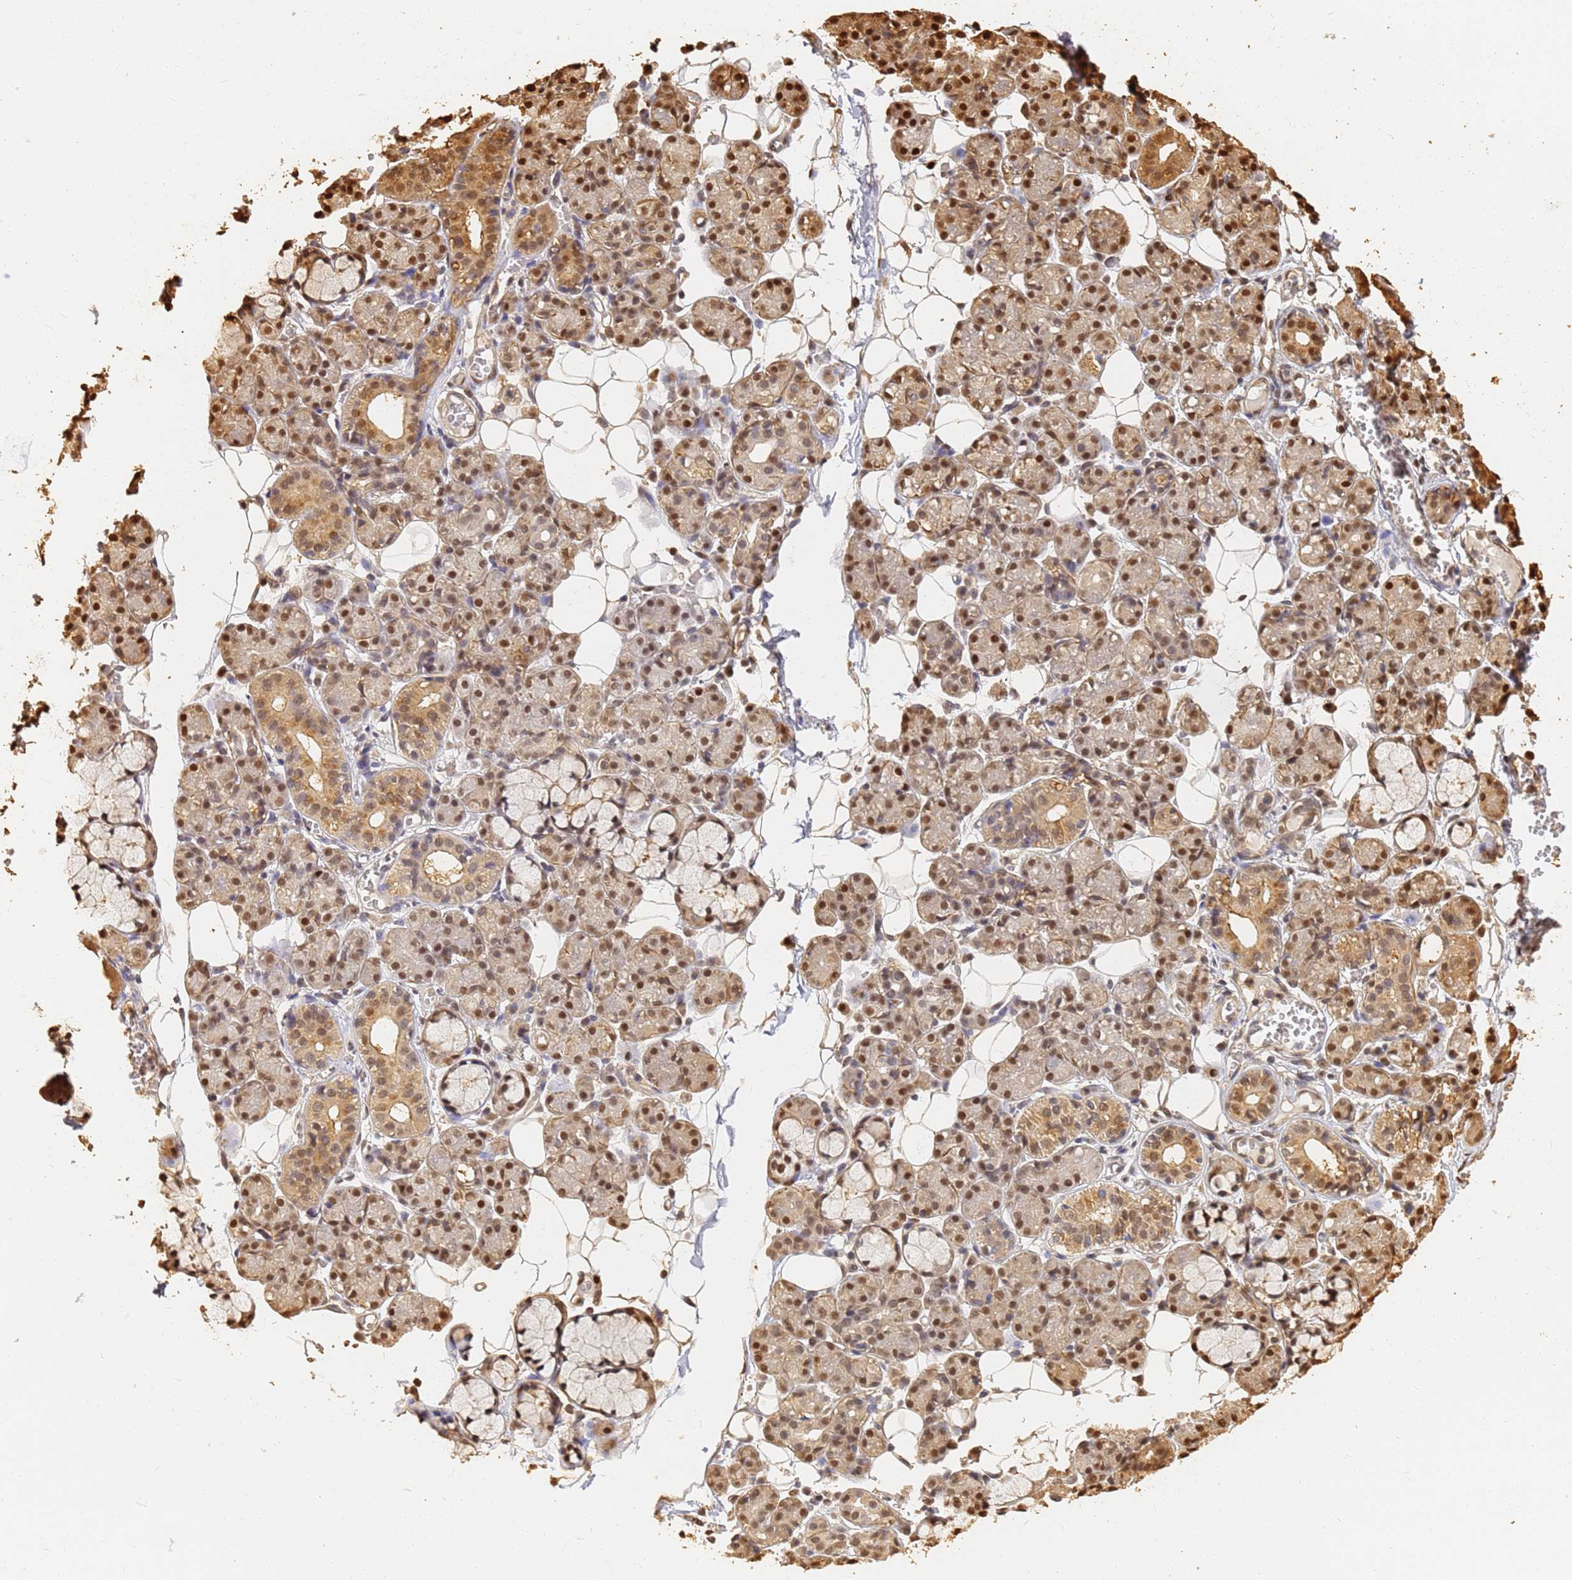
{"staining": {"intensity": "moderate", "quantity": ">75%", "location": "cytoplasmic/membranous,nuclear"}, "tissue": "salivary gland", "cell_type": "Glandular cells", "image_type": "normal", "snomed": [{"axis": "morphology", "description": "Normal tissue, NOS"}, {"axis": "topography", "description": "Salivary gland"}], "caption": "The photomicrograph displays immunohistochemical staining of normal salivary gland. There is moderate cytoplasmic/membranous,nuclear positivity is appreciated in about >75% of glandular cells. (DAB IHC, brown staining for protein, blue staining for nuclei).", "gene": "JAK2", "patient": {"sex": "male", "age": 63}}